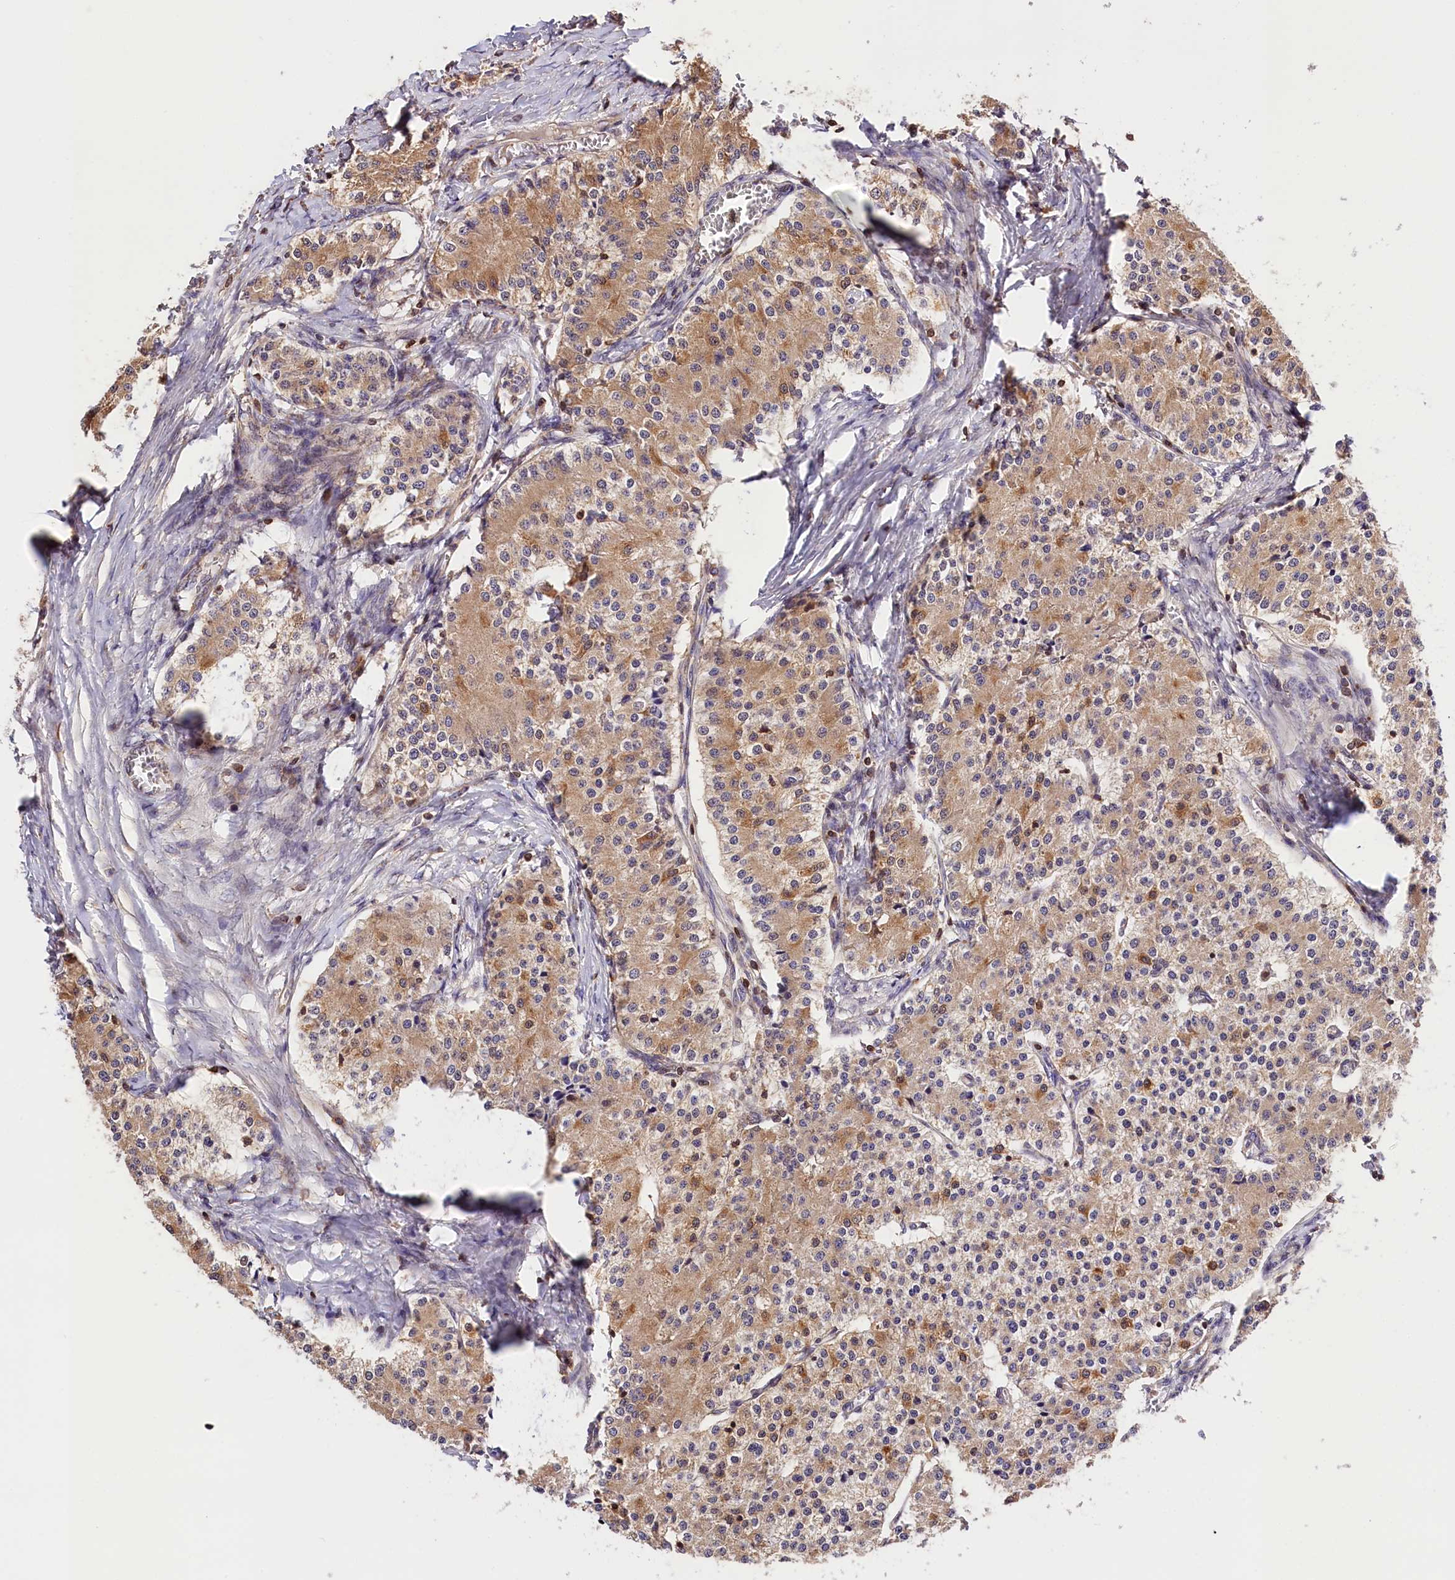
{"staining": {"intensity": "weak", "quantity": "25%-75%", "location": "cytoplasmic/membranous"}, "tissue": "carcinoid", "cell_type": "Tumor cells", "image_type": "cancer", "snomed": [{"axis": "morphology", "description": "Carcinoid, malignant, NOS"}, {"axis": "topography", "description": "Colon"}], "caption": "Protein staining demonstrates weak cytoplasmic/membranous staining in about 25%-75% of tumor cells in malignant carcinoid.", "gene": "KPTN", "patient": {"sex": "female", "age": 52}}